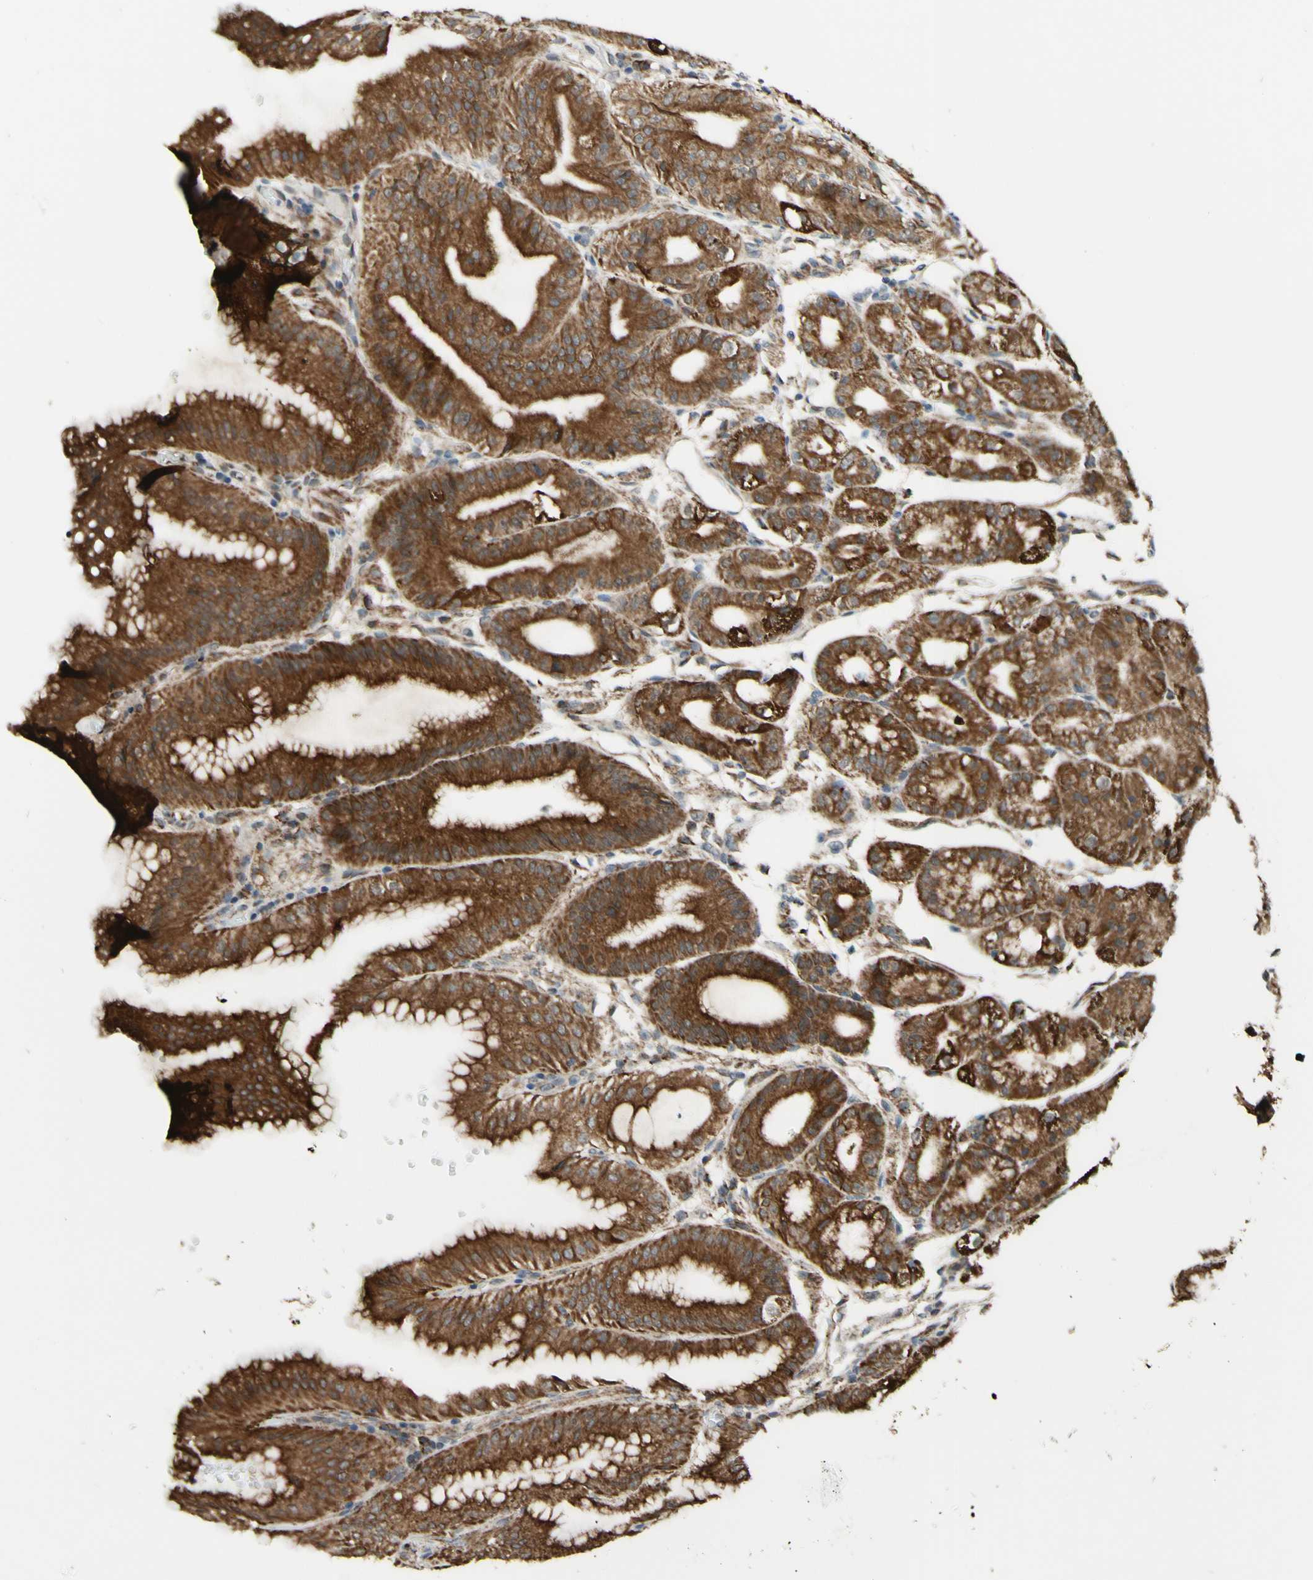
{"staining": {"intensity": "strong", "quantity": ">75%", "location": "cytoplasmic/membranous"}, "tissue": "stomach", "cell_type": "Glandular cells", "image_type": "normal", "snomed": [{"axis": "morphology", "description": "Normal tissue, NOS"}, {"axis": "topography", "description": "Stomach, lower"}], "caption": "Protein expression analysis of benign stomach shows strong cytoplasmic/membranous positivity in approximately >75% of glandular cells.", "gene": "DHRS3", "patient": {"sex": "male", "age": 71}}